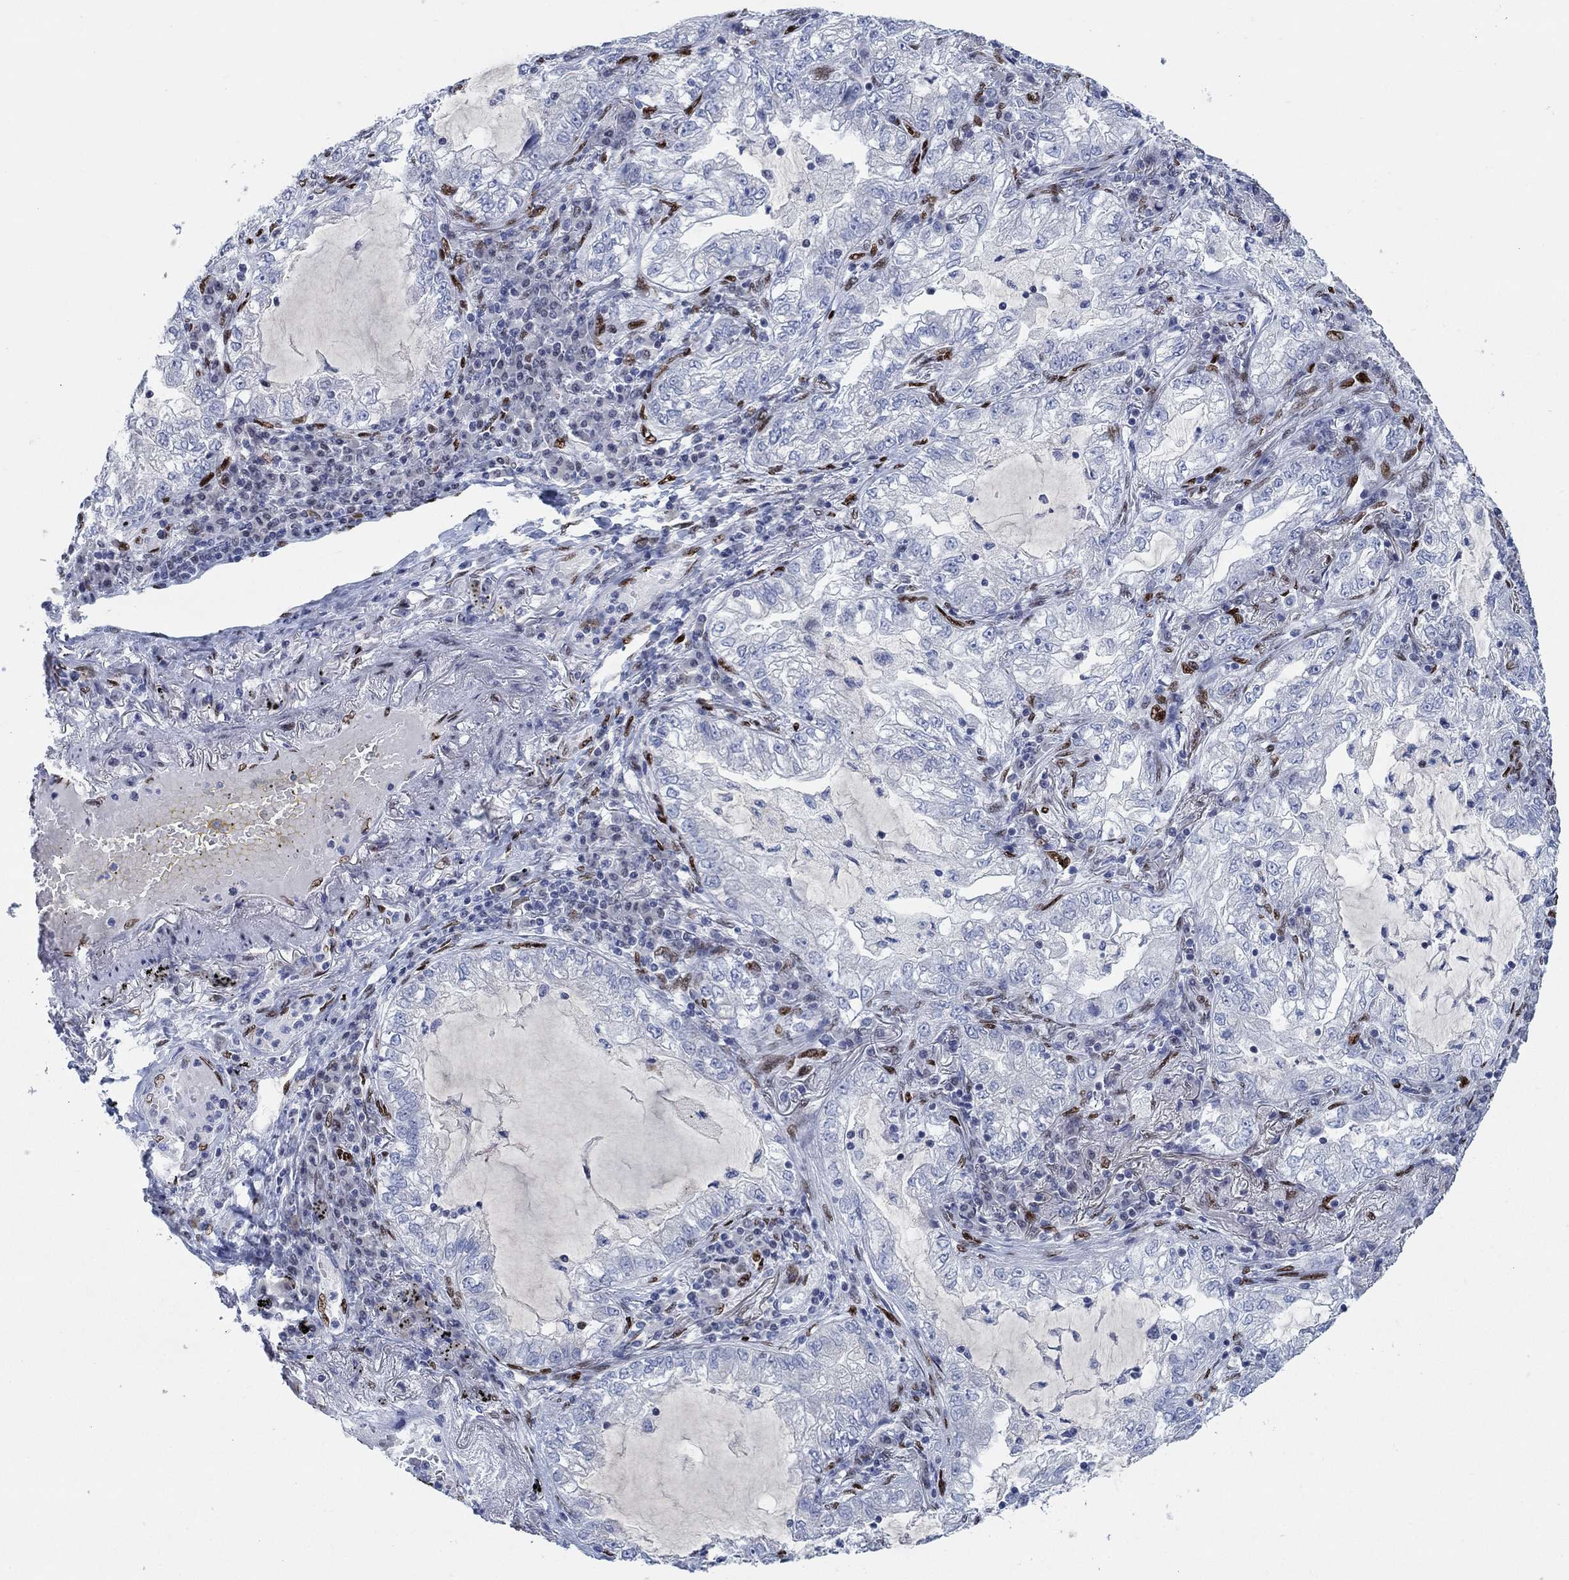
{"staining": {"intensity": "negative", "quantity": "none", "location": "none"}, "tissue": "lung cancer", "cell_type": "Tumor cells", "image_type": "cancer", "snomed": [{"axis": "morphology", "description": "Adenocarcinoma, NOS"}, {"axis": "topography", "description": "Lung"}], "caption": "Immunohistochemical staining of human lung cancer (adenocarcinoma) displays no significant expression in tumor cells. (Brightfield microscopy of DAB (3,3'-diaminobenzidine) immunohistochemistry at high magnification).", "gene": "ZEB1", "patient": {"sex": "female", "age": 73}}